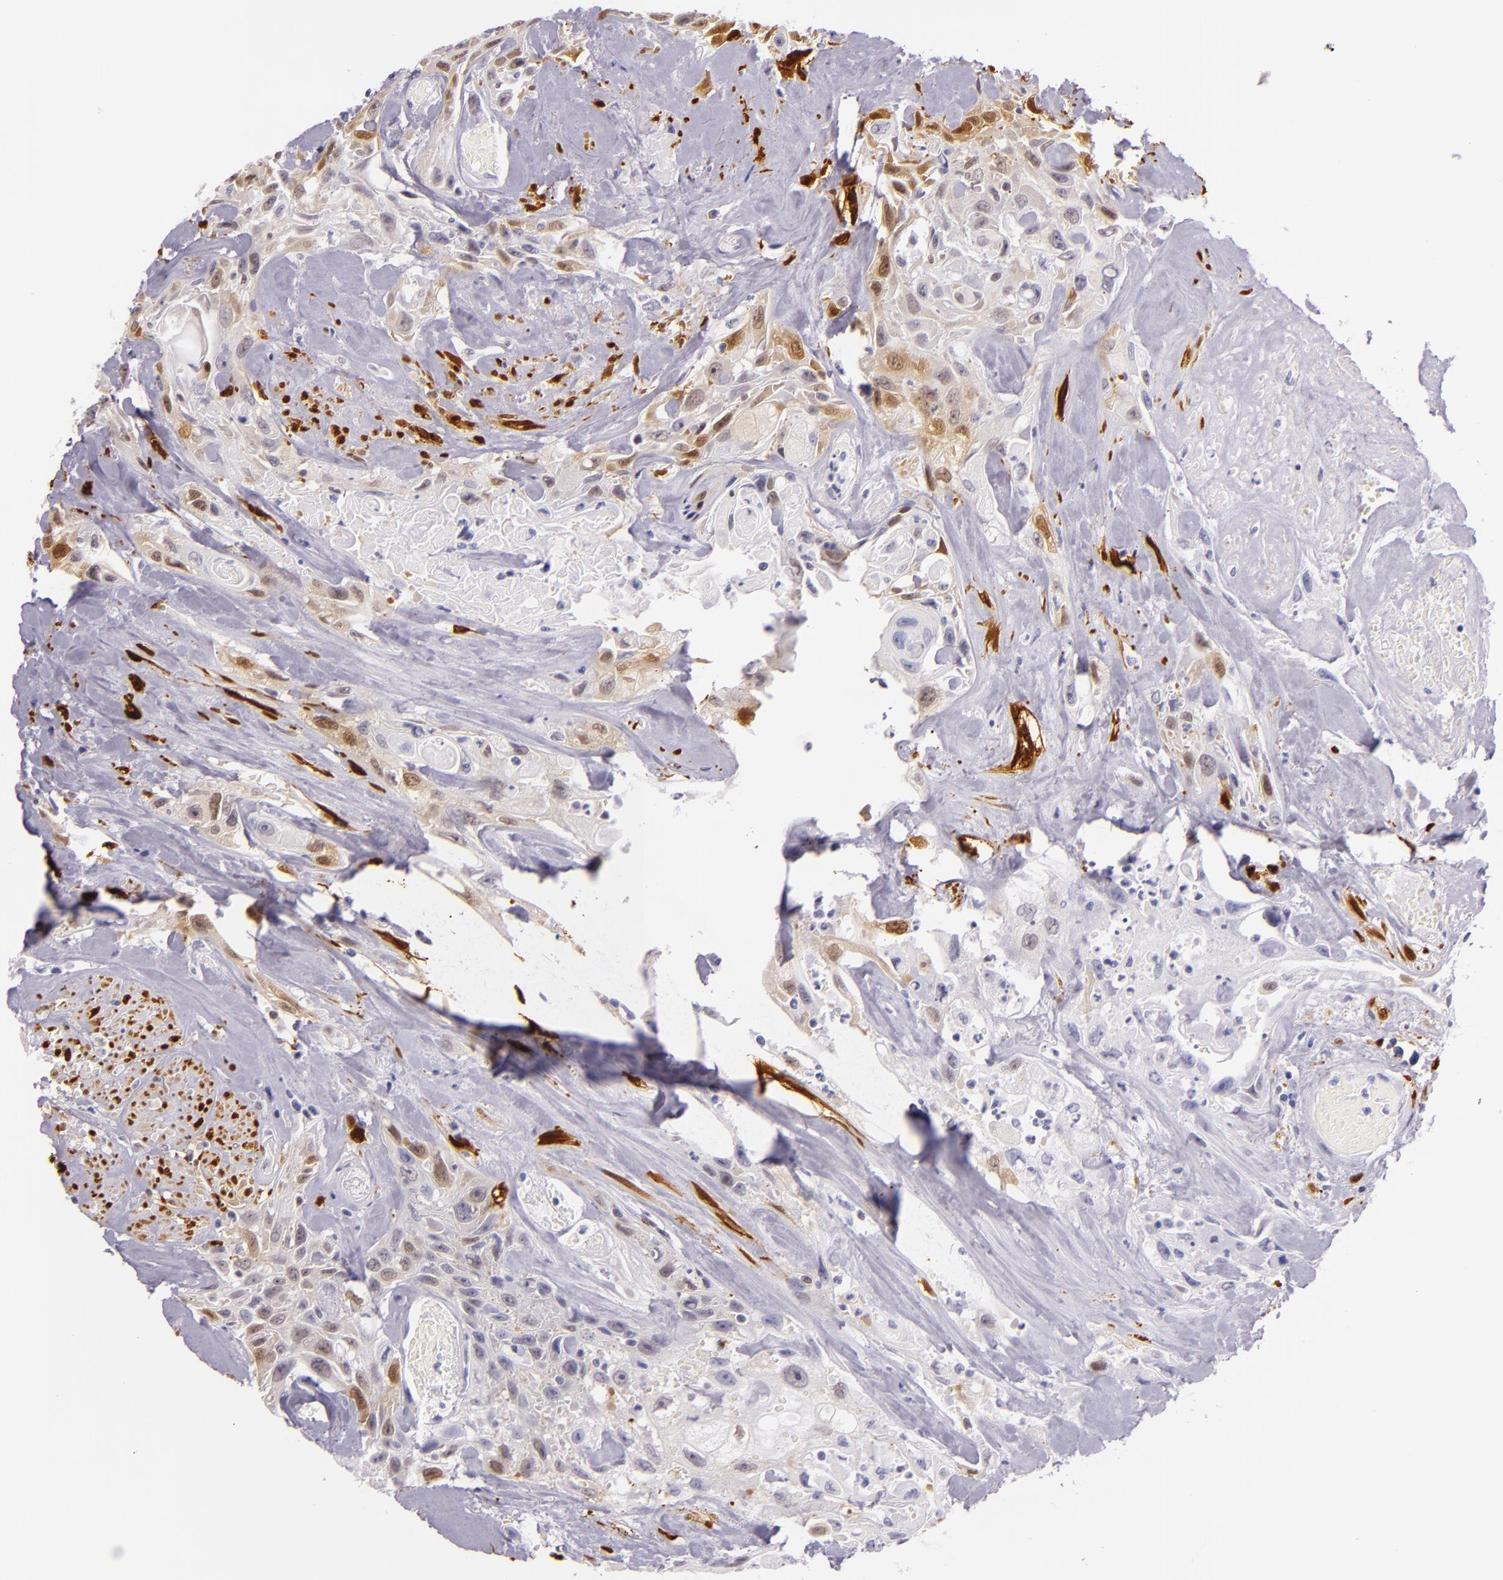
{"staining": {"intensity": "moderate", "quantity": "<25%", "location": "cytoplasmic/membranous,nuclear"}, "tissue": "urothelial cancer", "cell_type": "Tumor cells", "image_type": "cancer", "snomed": [{"axis": "morphology", "description": "Urothelial carcinoma, High grade"}, {"axis": "topography", "description": "Urinary bladder"}], "caption": "Urothelial cancer stained for a protein reveals moderate cytoplasmic/membranous and nuclear positivity in tumor cells.", "gene": "MT1A", "patient": {"sex": "female", "age": 84}}